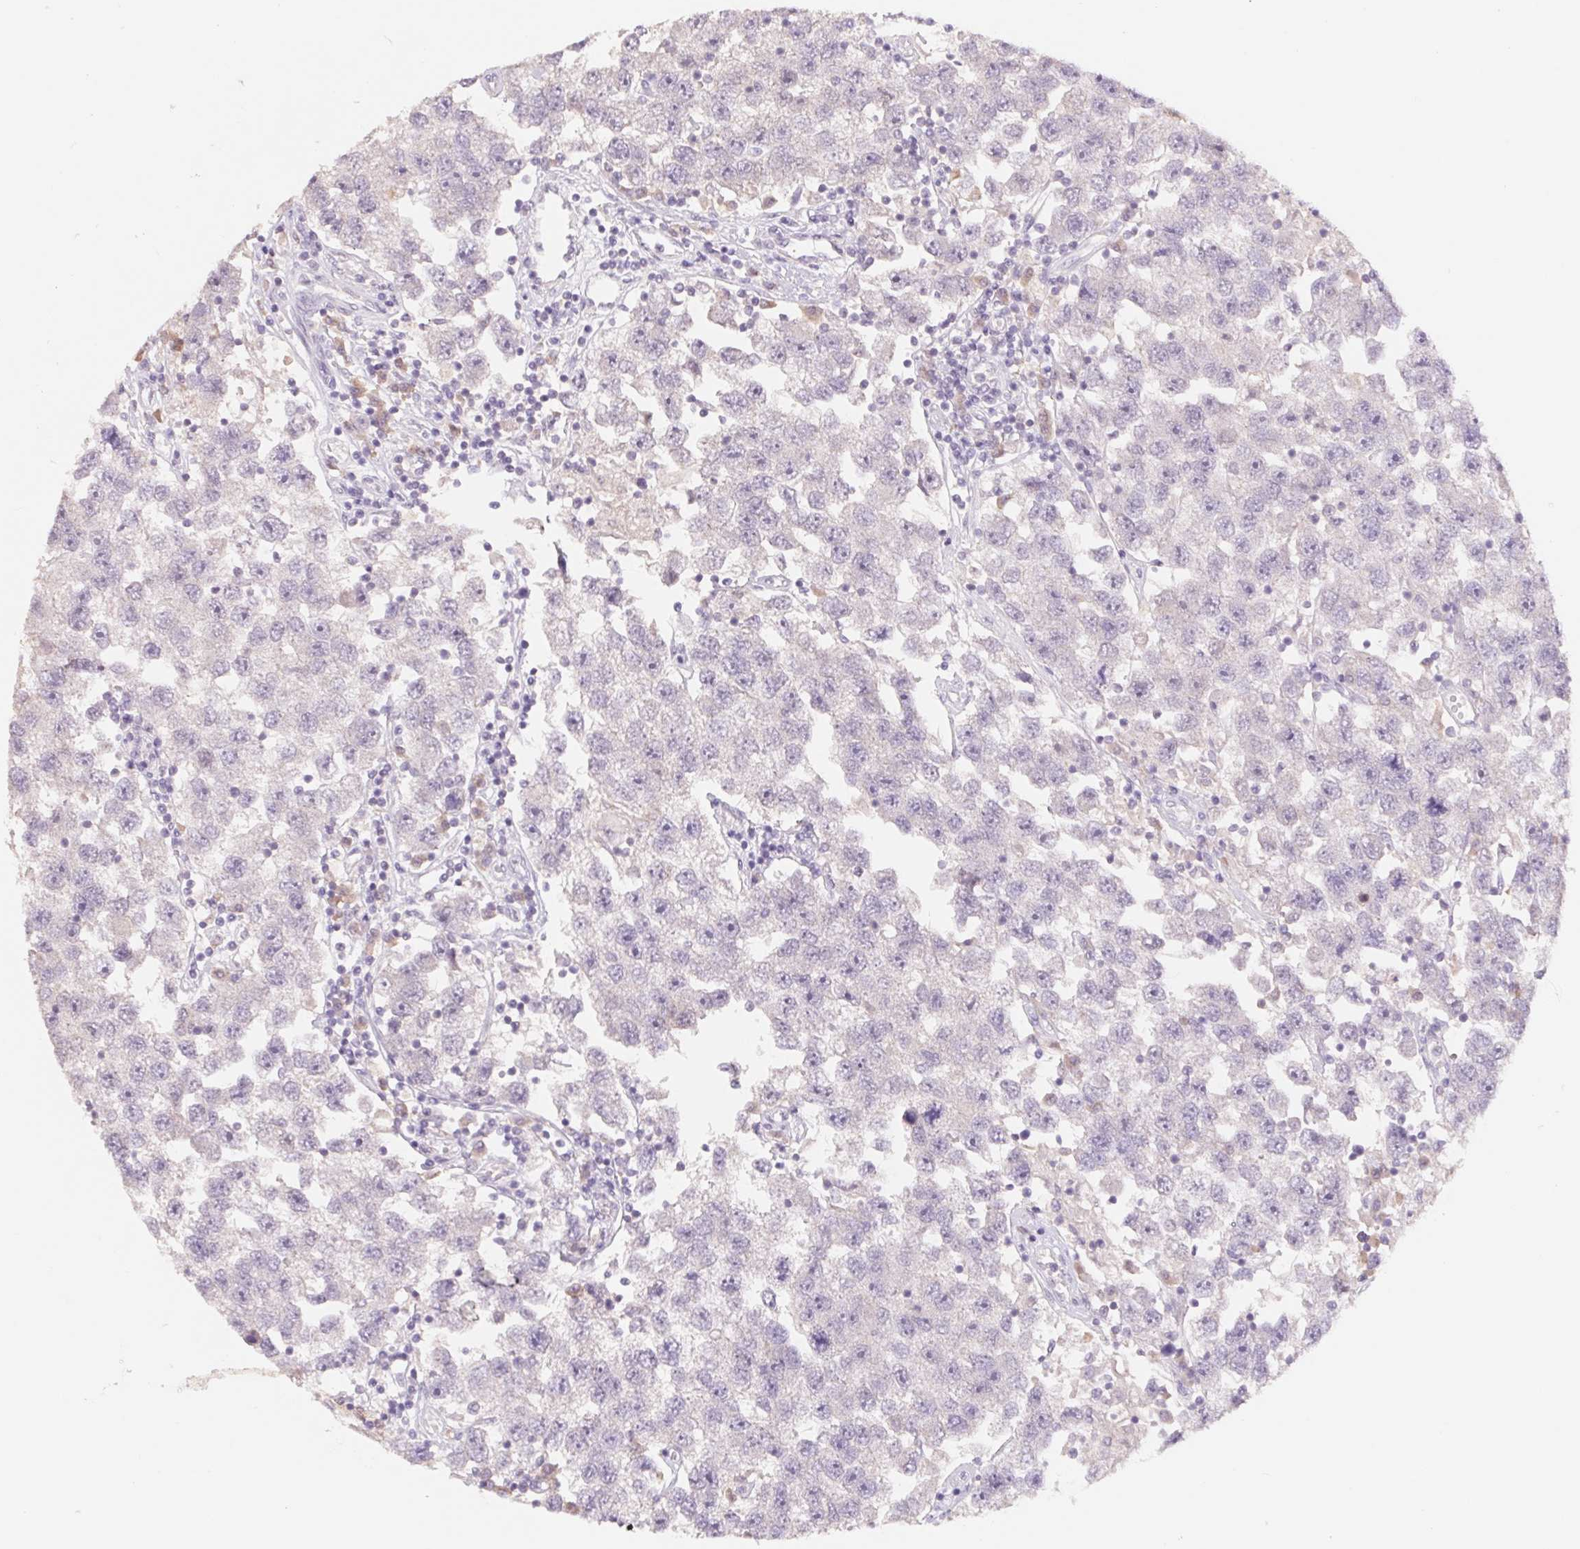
{"staining": {"intensity": "negative", "quantity": "none", "location": "none"}, "tissue": "testis cancer", "cell_type": "Tumor cells", "image_type": "cancer", "snomed": [{"axis": "morphology", "description": "Seminoma, NOS"}, {"axis": "topography", "description": "Testis"}], "caption": "Immunohistochemistry (IHC) of human testis seminoma exhibits no positivity in tumor cells. (DAB (3,3'-diaminobenzidine) IHC with hematoxylin counter stain).", "gene": "PNMA8B", "patient": {"sex": "male", "age": 26}}